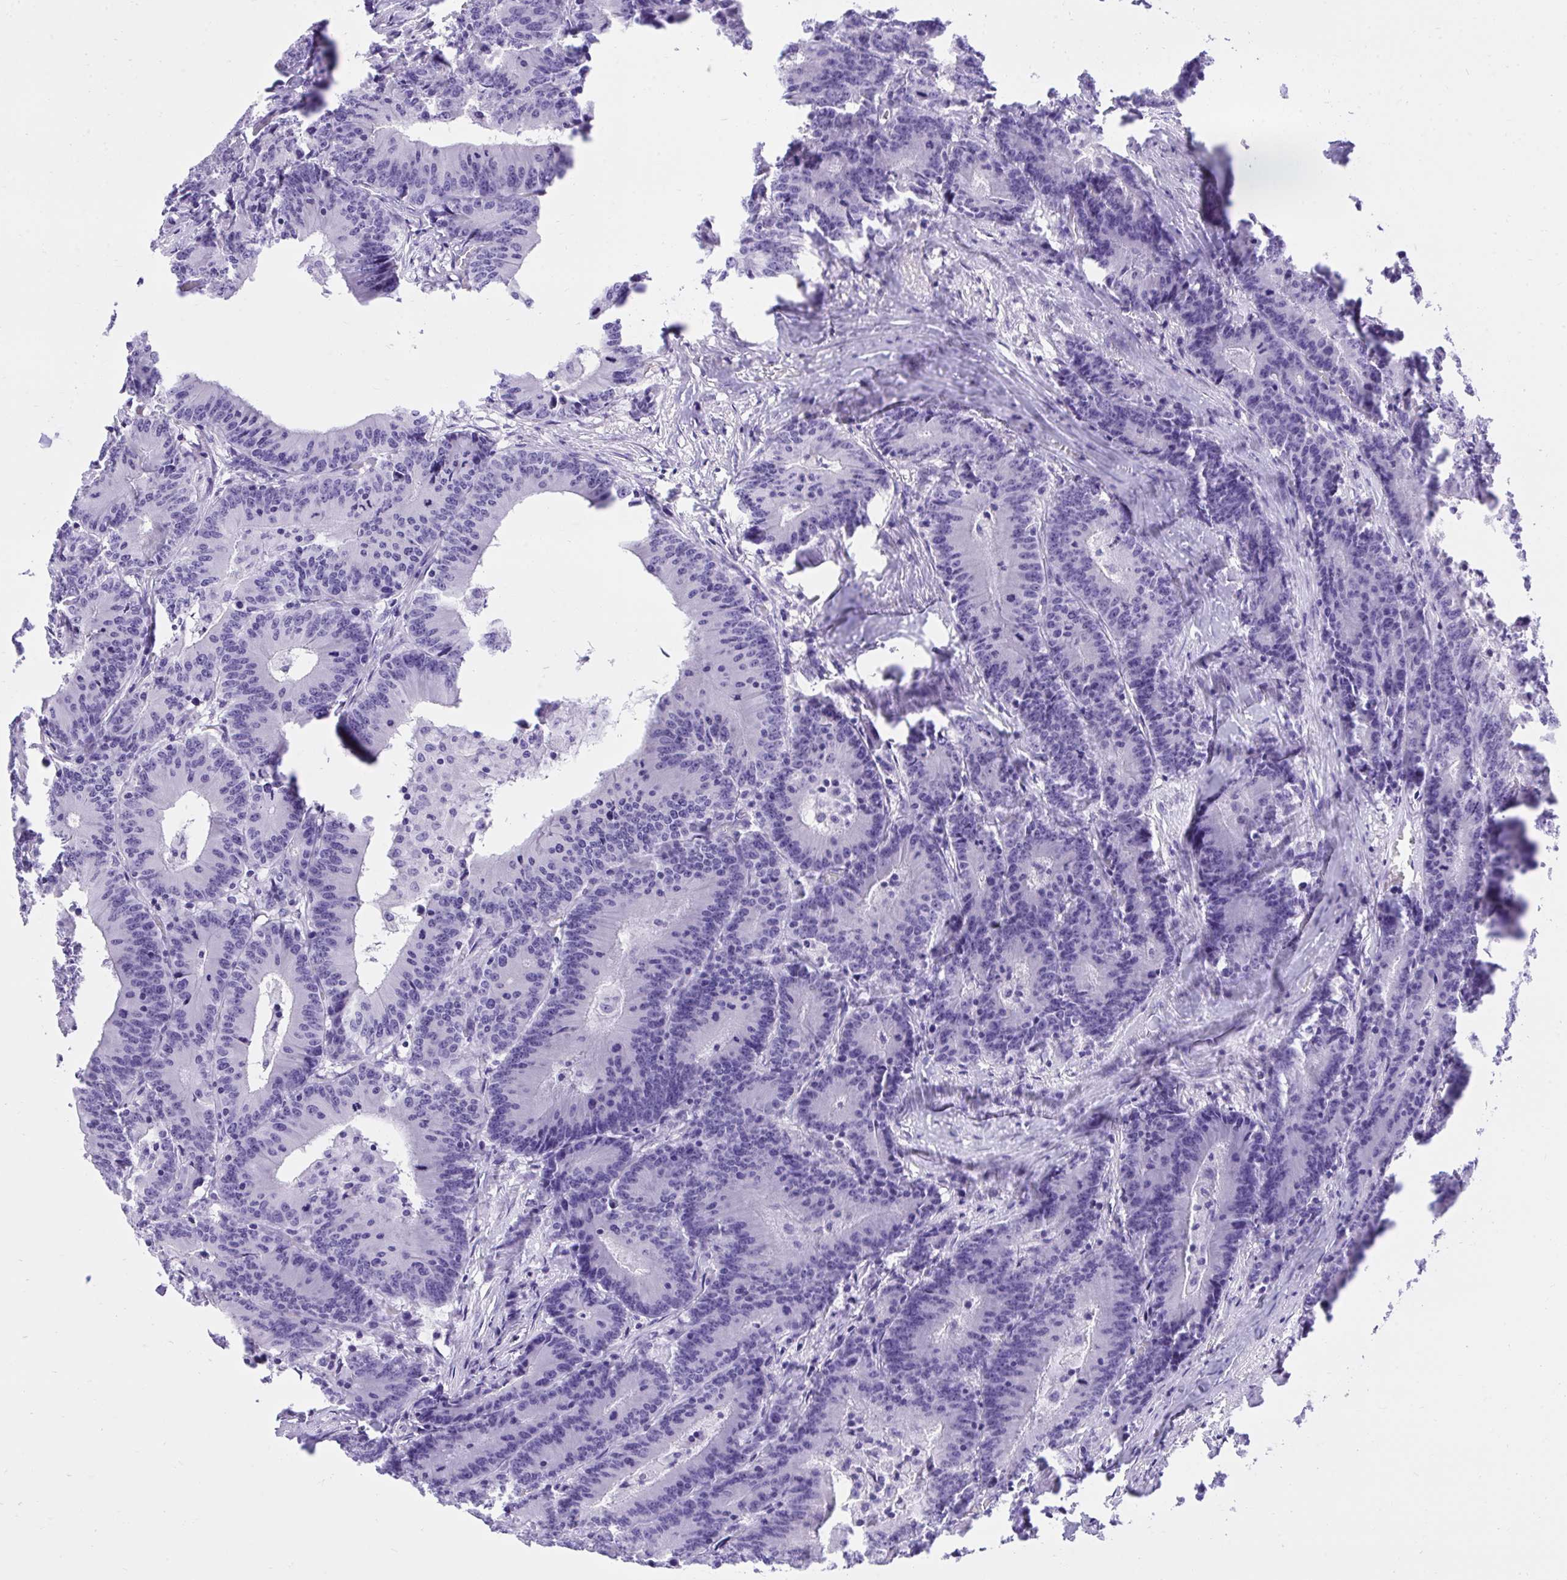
{"staining": {"intensity": "negative", "quantity": "none", "location": "none"}, "tissue": "colorectal cancer", "cell_type": "Tumor cells", "image_type": "cancer", "snomed": [{"axis": "morphology", "description": "Adenocarcinoma, NOS"}, {"axis": "topography", "description": "Colon"}], "caption": "Tumor cells show no significant protein expression in colorectal cancer (adenocarcinoma).", "gene": "KCNN4", "patient": {"sex": "female", "age": 78}}